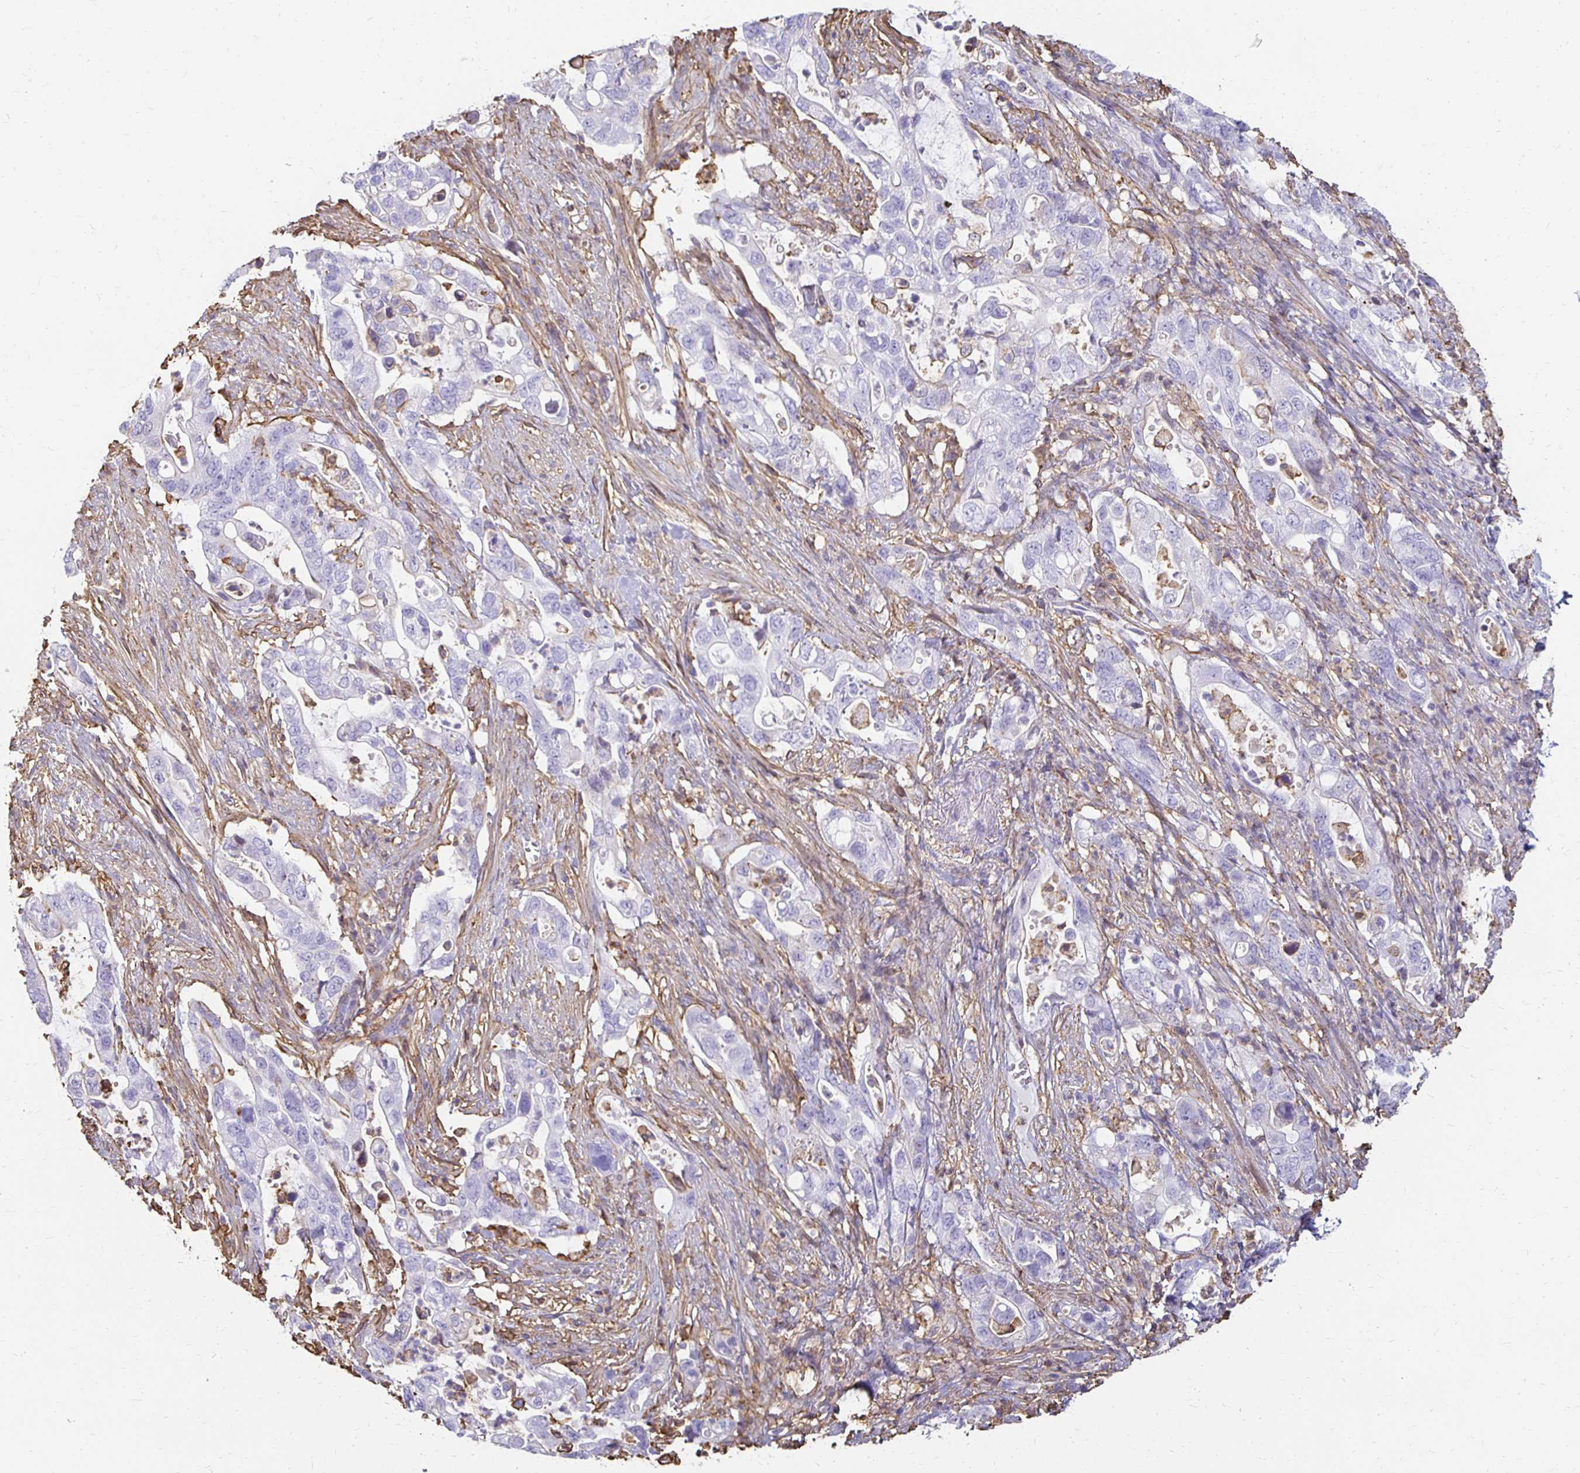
{"staining": {"intensity": "negative", "quantity": "none", "location": "none"}, "tissue": "pancreatic cancer", "cell_type": "Tumor cells", "image_type": "cancer", "snomed": [{"axis": "morphology", "description": "Adenocarcinoma, NOS"}, {"axis": "topography", "description": "Pancreas"}], "caption": "This histopathology image is of pancreatic cancer stained with IHC to label a protein in brown with the nuclei are counter-stained blue. There is no positivity in tumor cells.", "gene": "TAS1R3", "patient": {"sex": "female", "age": 72}}